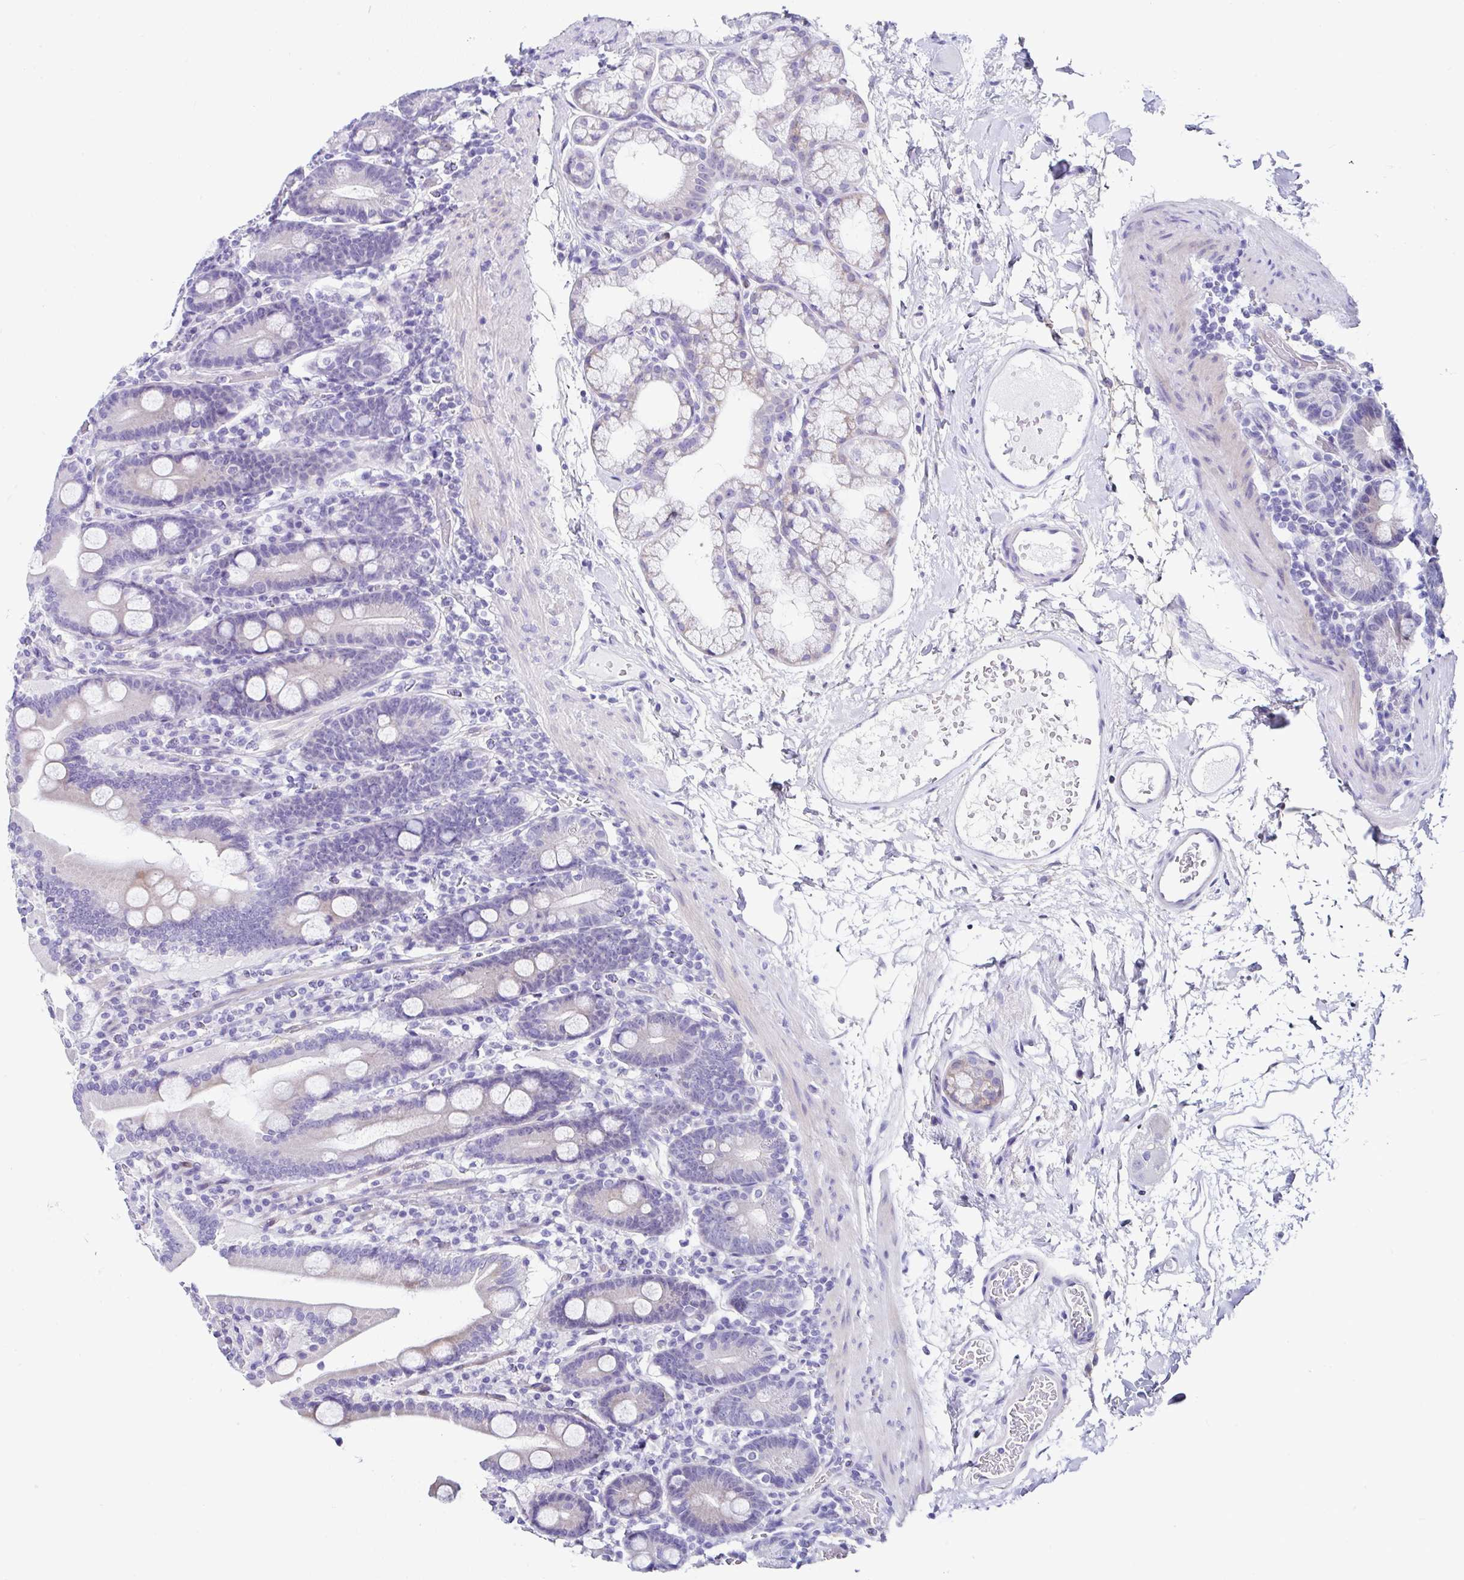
{"staining": {"intensity": "moderate", "quantity": "25%-75%", "location": "cytoplasmic/membranous"}, "tissue": "duodenum", "cell_type": "Glandular cells", "image_type": "normal", "snomed": [{"axis": "morphology", "description": "Normal tissue, NOS"}, {"axis": "topography", "description": "Duodenum"}], "caption": "Human duodenum stained with a brown dye reveals moderate cytoplasmic/membranous positive positivity in about 25%-75% of glandular cells.", "gene": "UGT3A1", "patient": {"sex": "male", "age": 55}}